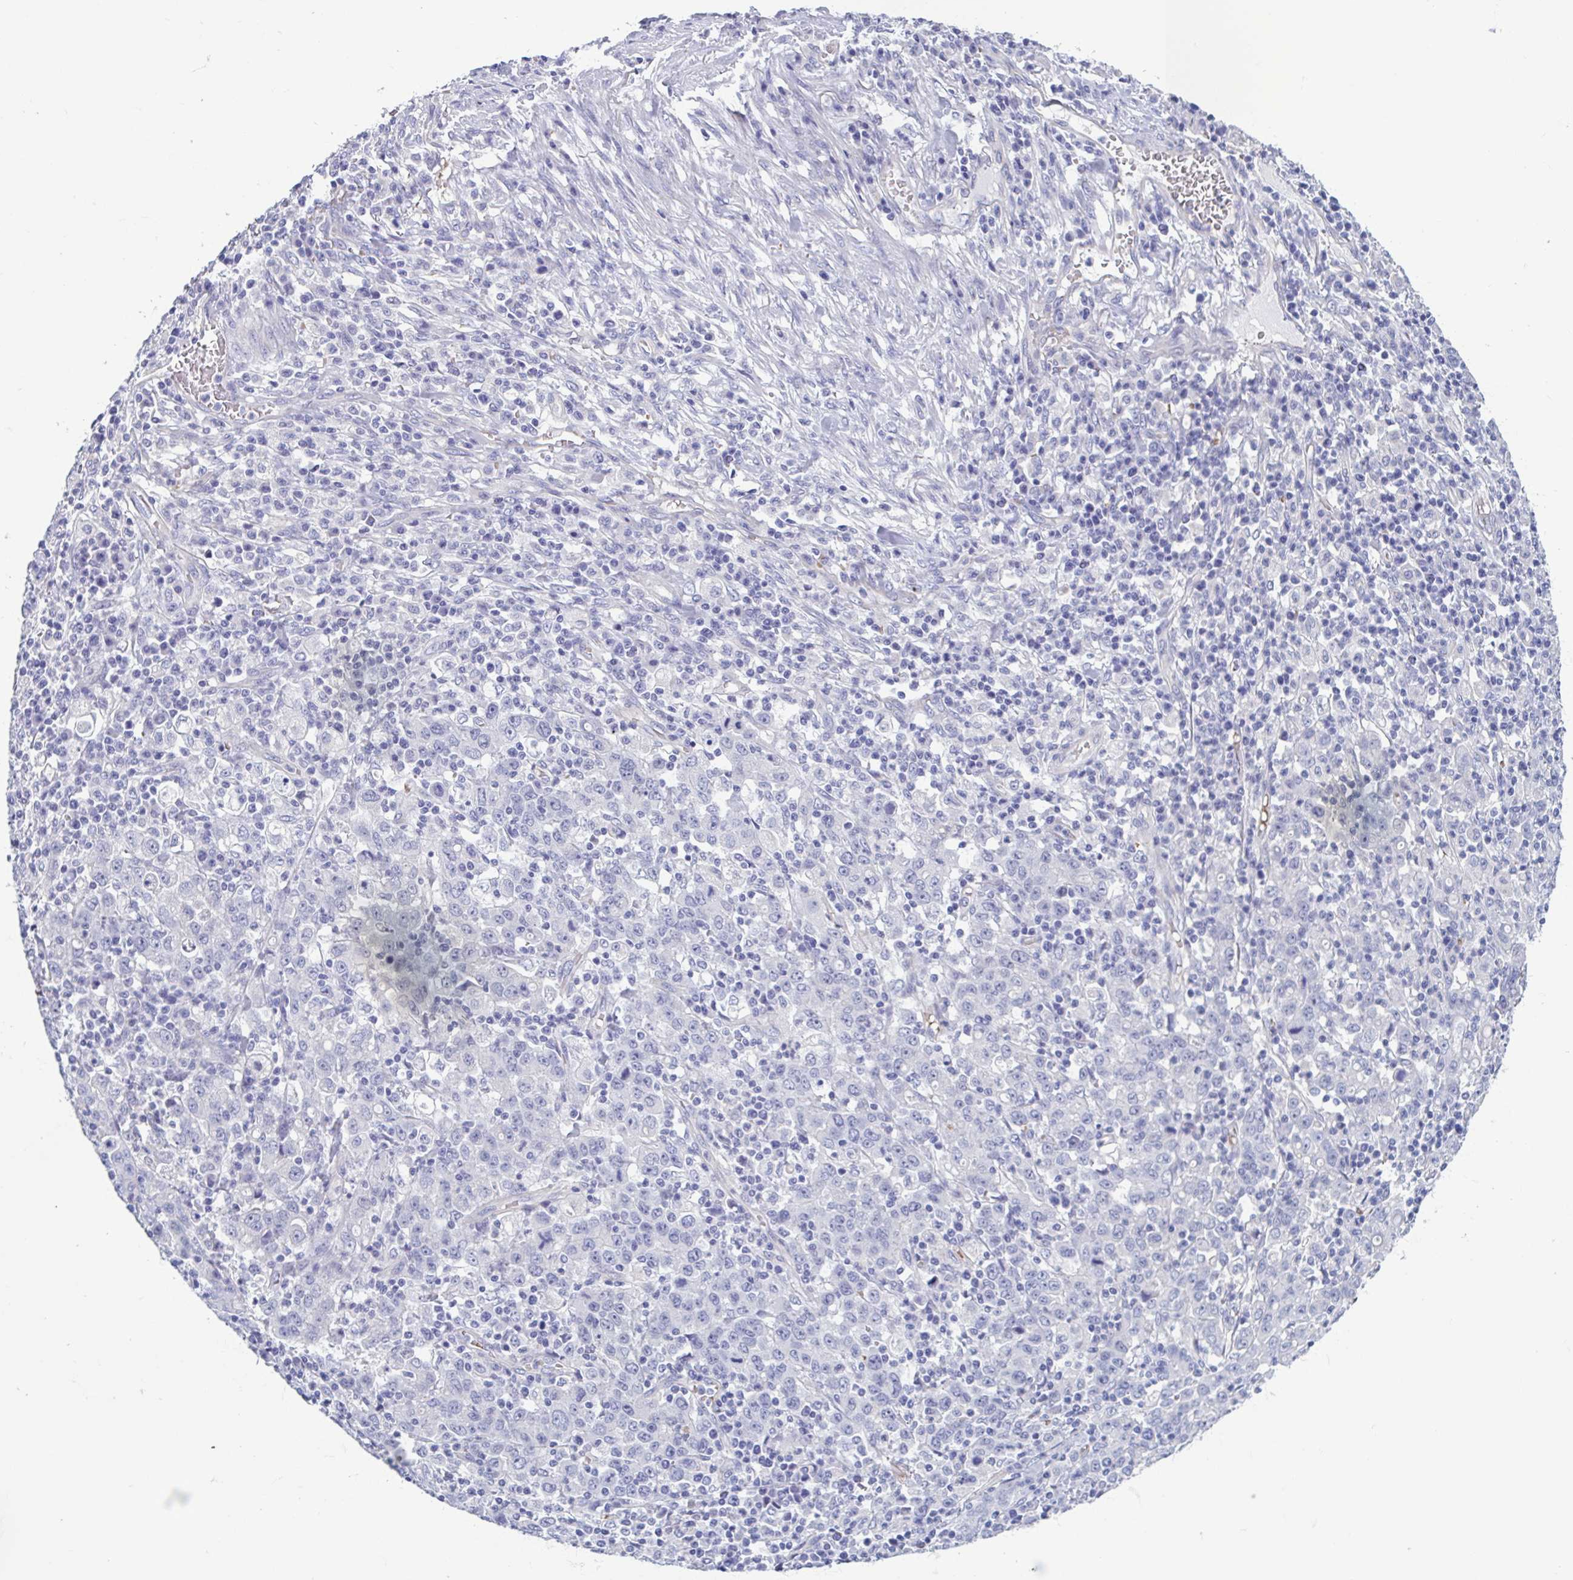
{"staining": {"intensity": "negative", "quantity": "none", "location": "none"}, "tissue": "stomach cancer", "cell_type": "Tumor cells", "image_type": "cancer", "snomed": [{"axis": "morphology", "description": "Adenocarcinoma, NOS"}, {"axis": "topography", "description": "Stomach, upper"}], "caption": "Immunohistochemical staining of stomach cancer reveals no significant expression in tumor cells.", "gene": "MORC4", "patient": {"sex": "male", "age": 69}}